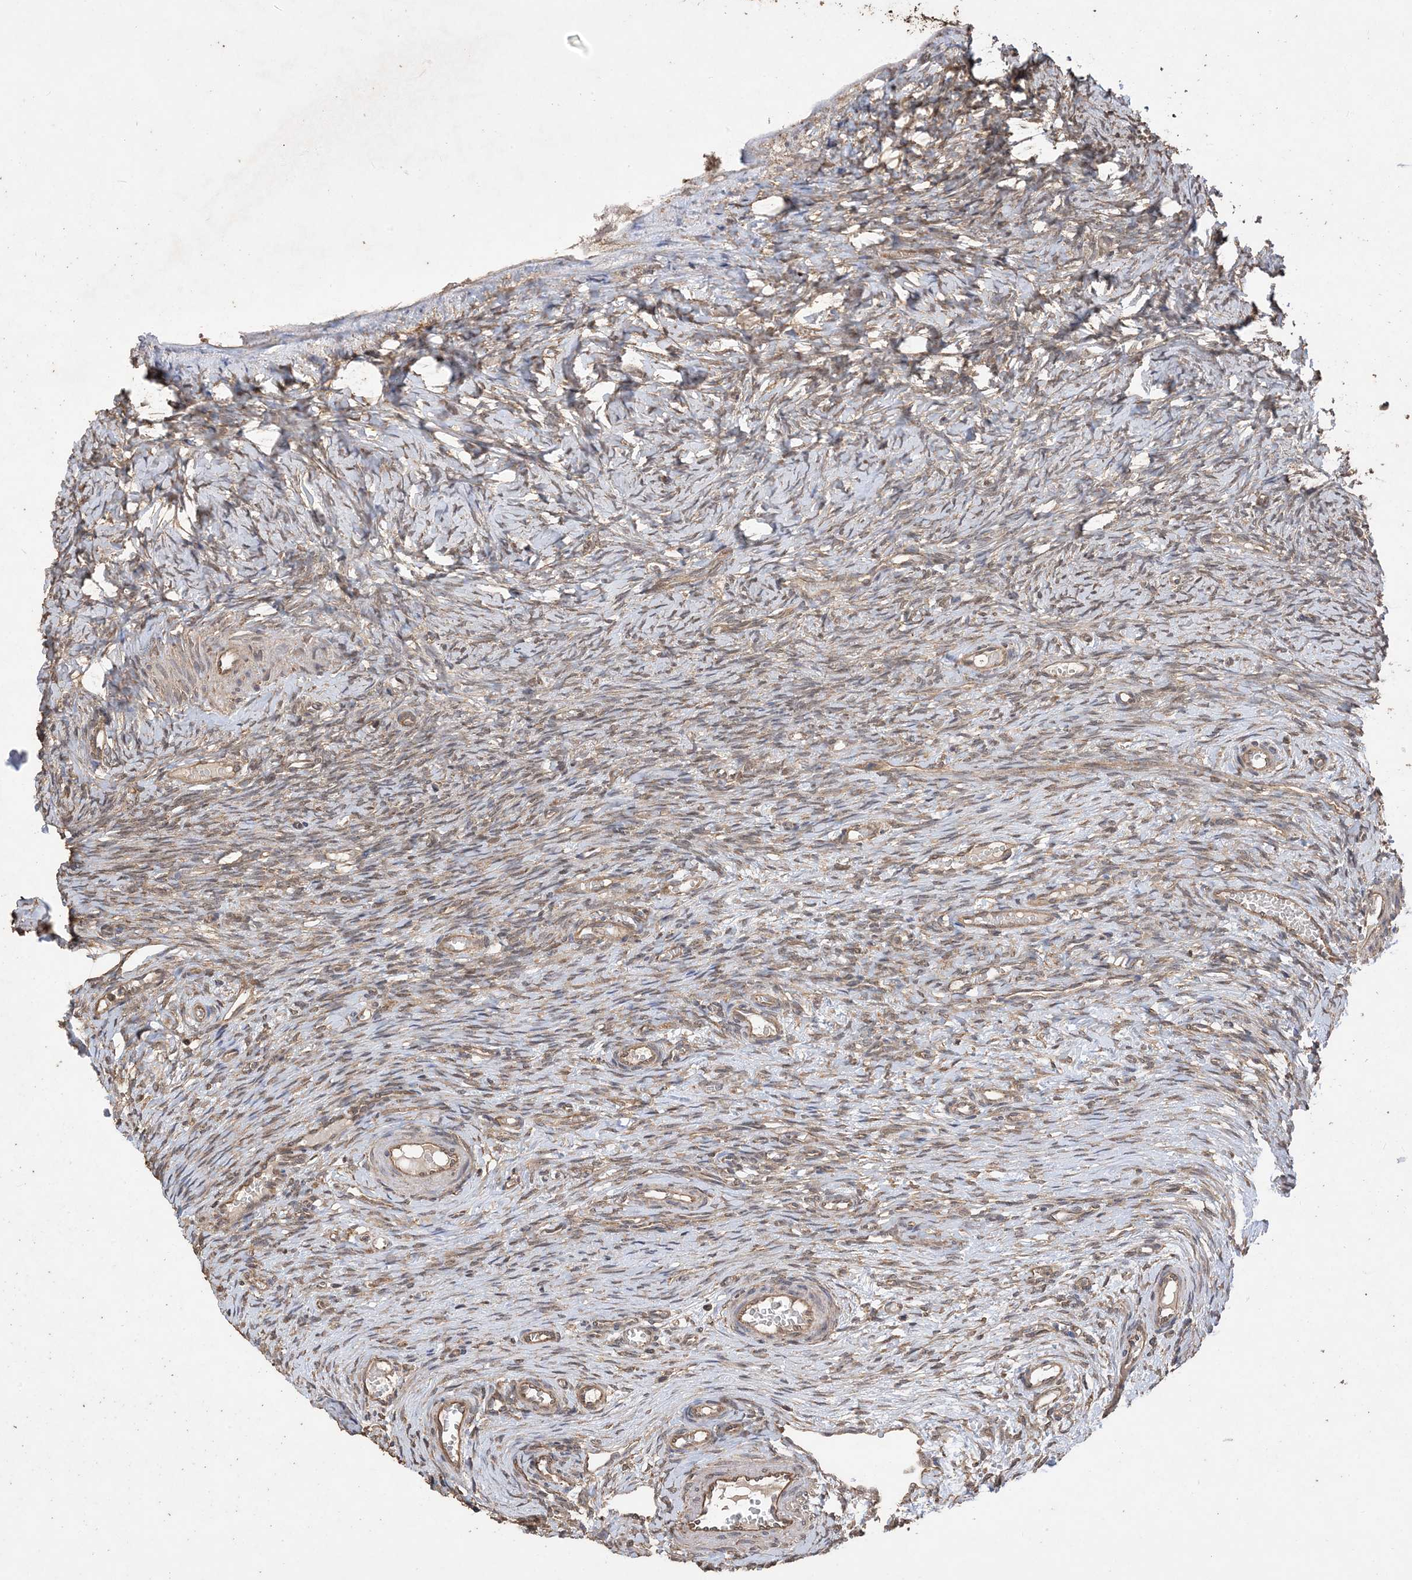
{"staining": {"intensity": "weak", "quantity": "25%-75%", "location": "cytoplasmic/membranous"}, "tissue": "ovary", "cell_type": "Ovarian stroma cells", "image_type": "normal", "snomed": [{"axis": "morphology", "description": "Adenocarcinoma, NOS"}, {"axis": "topography", "description": "Endometrium"}], "caption": "Immunohistochemistry (IHC) histopathology image of normal ovary stained for a protein (brown), which shows low levels of weak cytoplasmic/membranous staining in about 25%-75% of ovarian stroma cells.", "gene": "ZKSCAN5", "patient": {"sex": "female", "age": 32}}